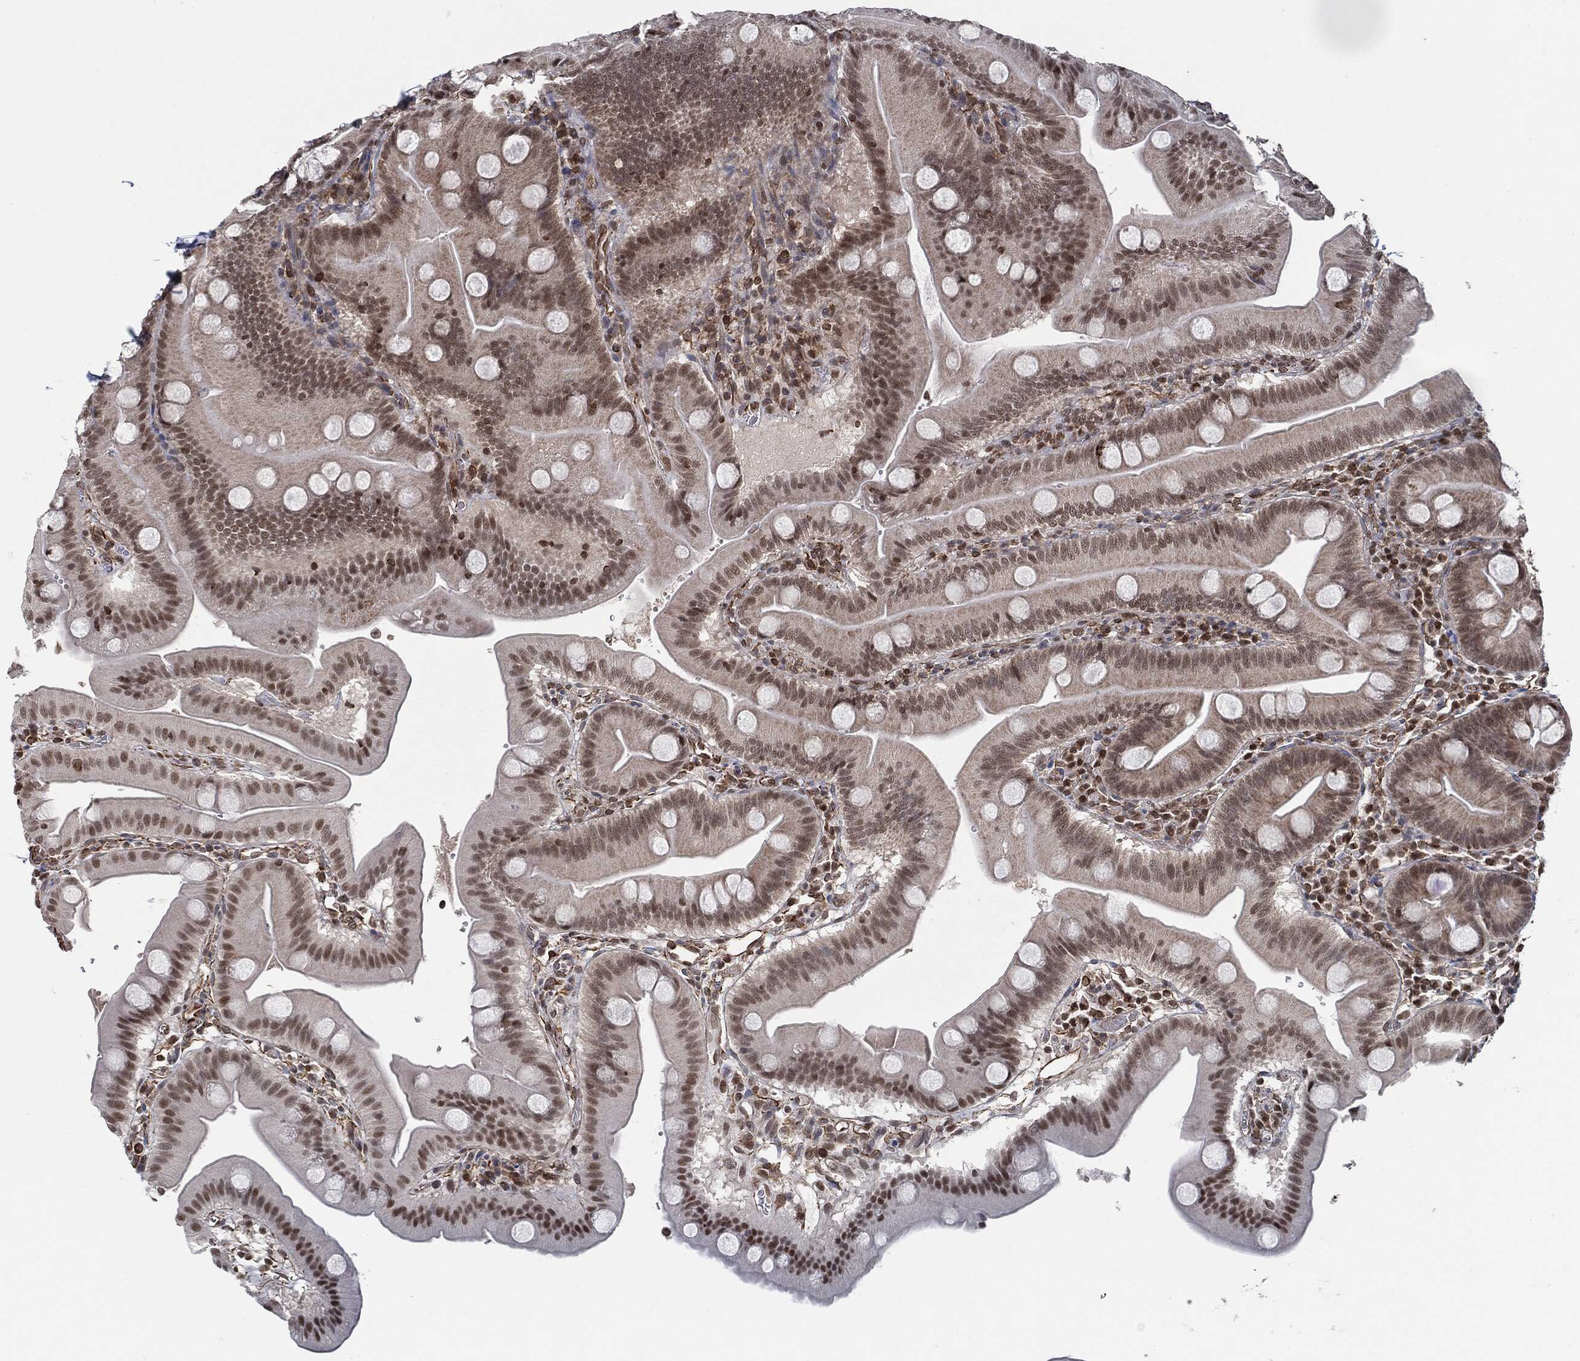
{"staining": {"intensity": "moderate", "quantity": "<25%", "location": "nuclear"}, "tissue": "duodenum", "cell_type": "Glandular cells", "image_type": "normal", "snomed": [{"axis": "morphology", "description": "Normal tissue, NOS"}, {"axis": "topography", "description": "Duodenum"}], "caption": "Protein staining by immunohistochemistry (IHC) exhibits moderate nuclear positivity in about <25% of glandular cells in benign duodenum.", "gene": "TP53RK", "patient": {"sex": "male", "age": 59}}